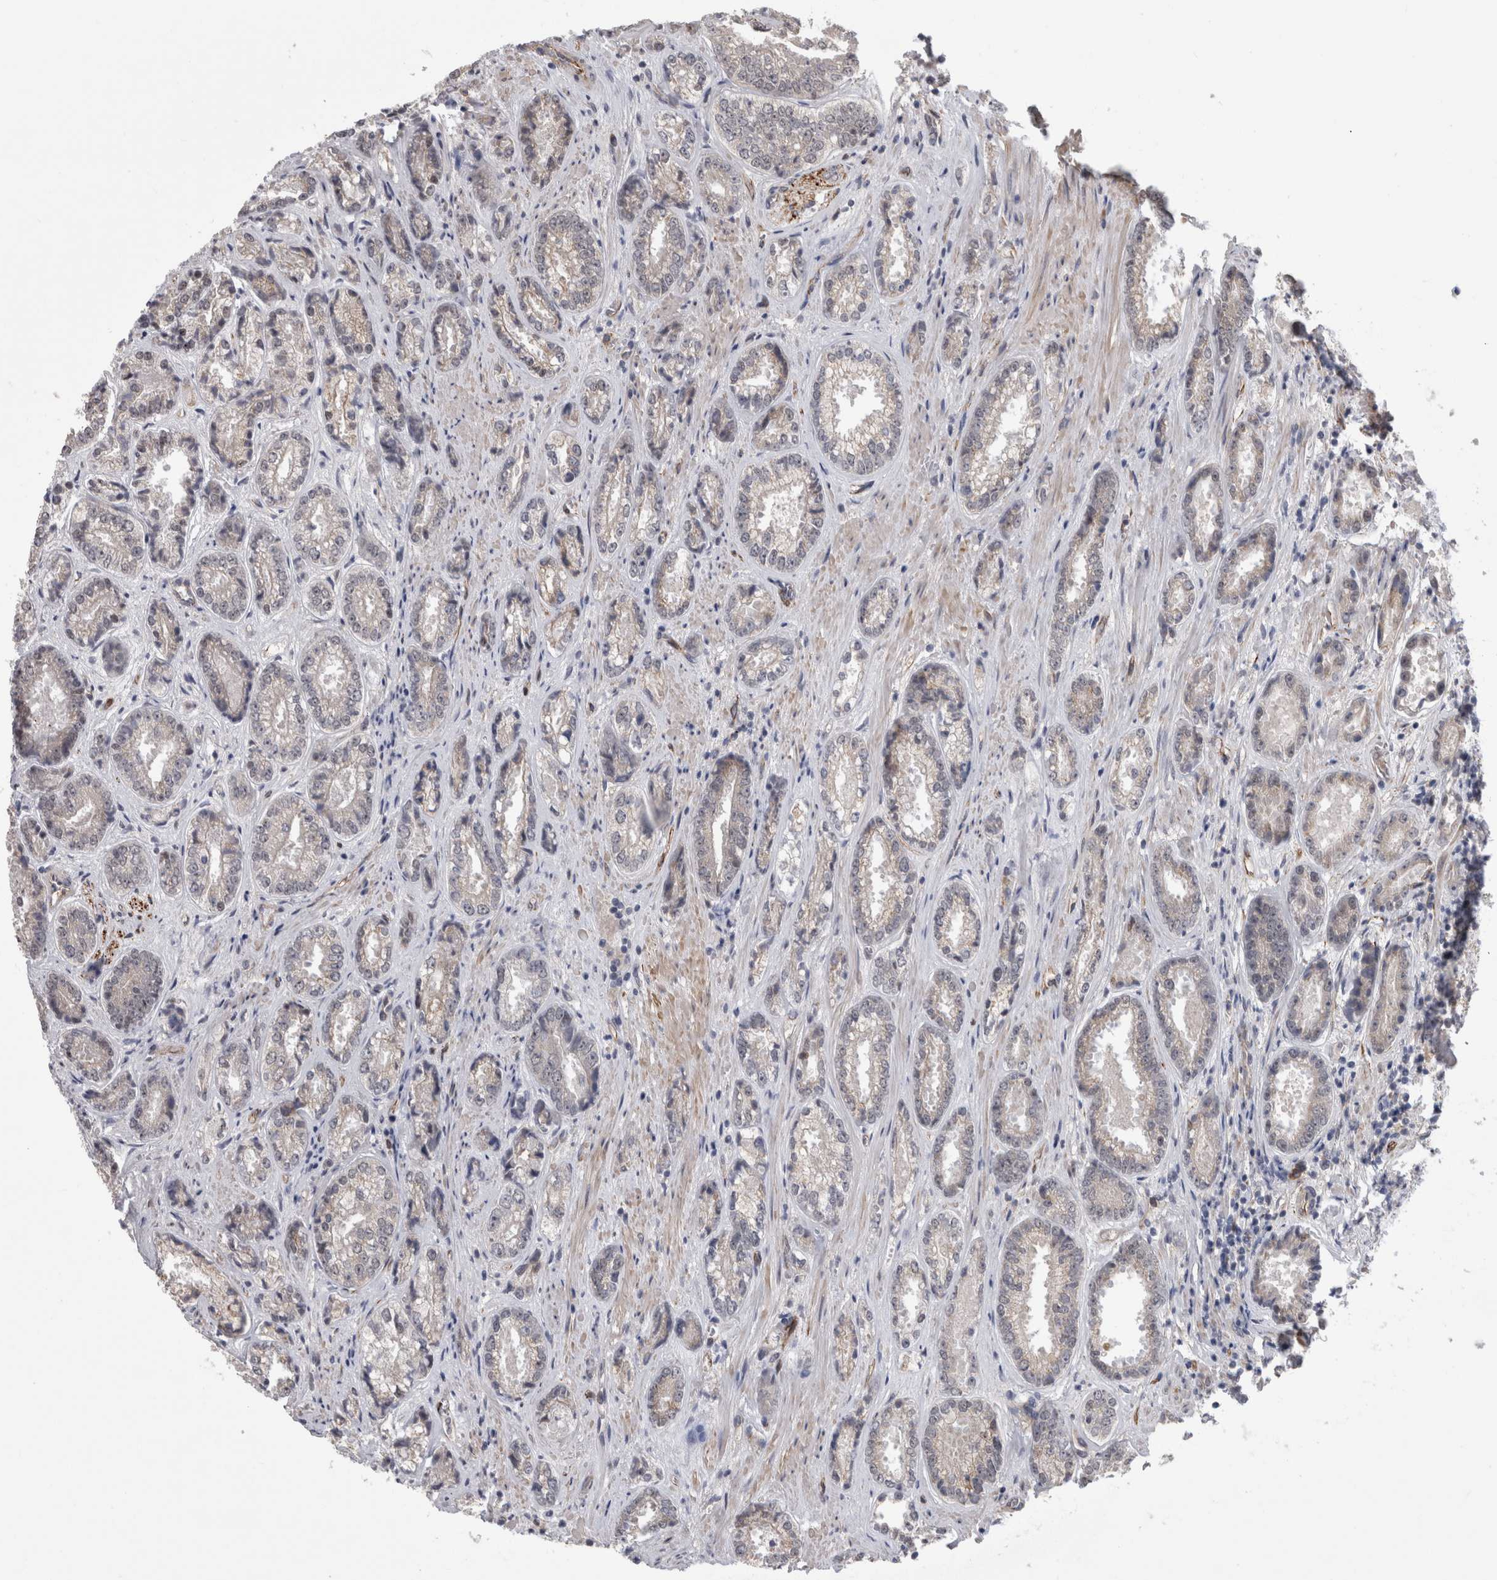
{"staining": {"intensity": "negative", "quantity": "none", "location": "none"}, "tissue": "prostate cancer", "cell_type": "Tumor cells", "image_type": "cancer", "snomed": [{"axis": "morphology", "description": "Adenocarcinoma, High grade"}, {"axis": "topography", "description": "Prostate"}], "caption": "Prostate cancer stained for a protein using immunohistochemistry demonstrates no expression tumor cells.", "gene": "FAM83H", "patient": {"sex": "male", "age": 61}}